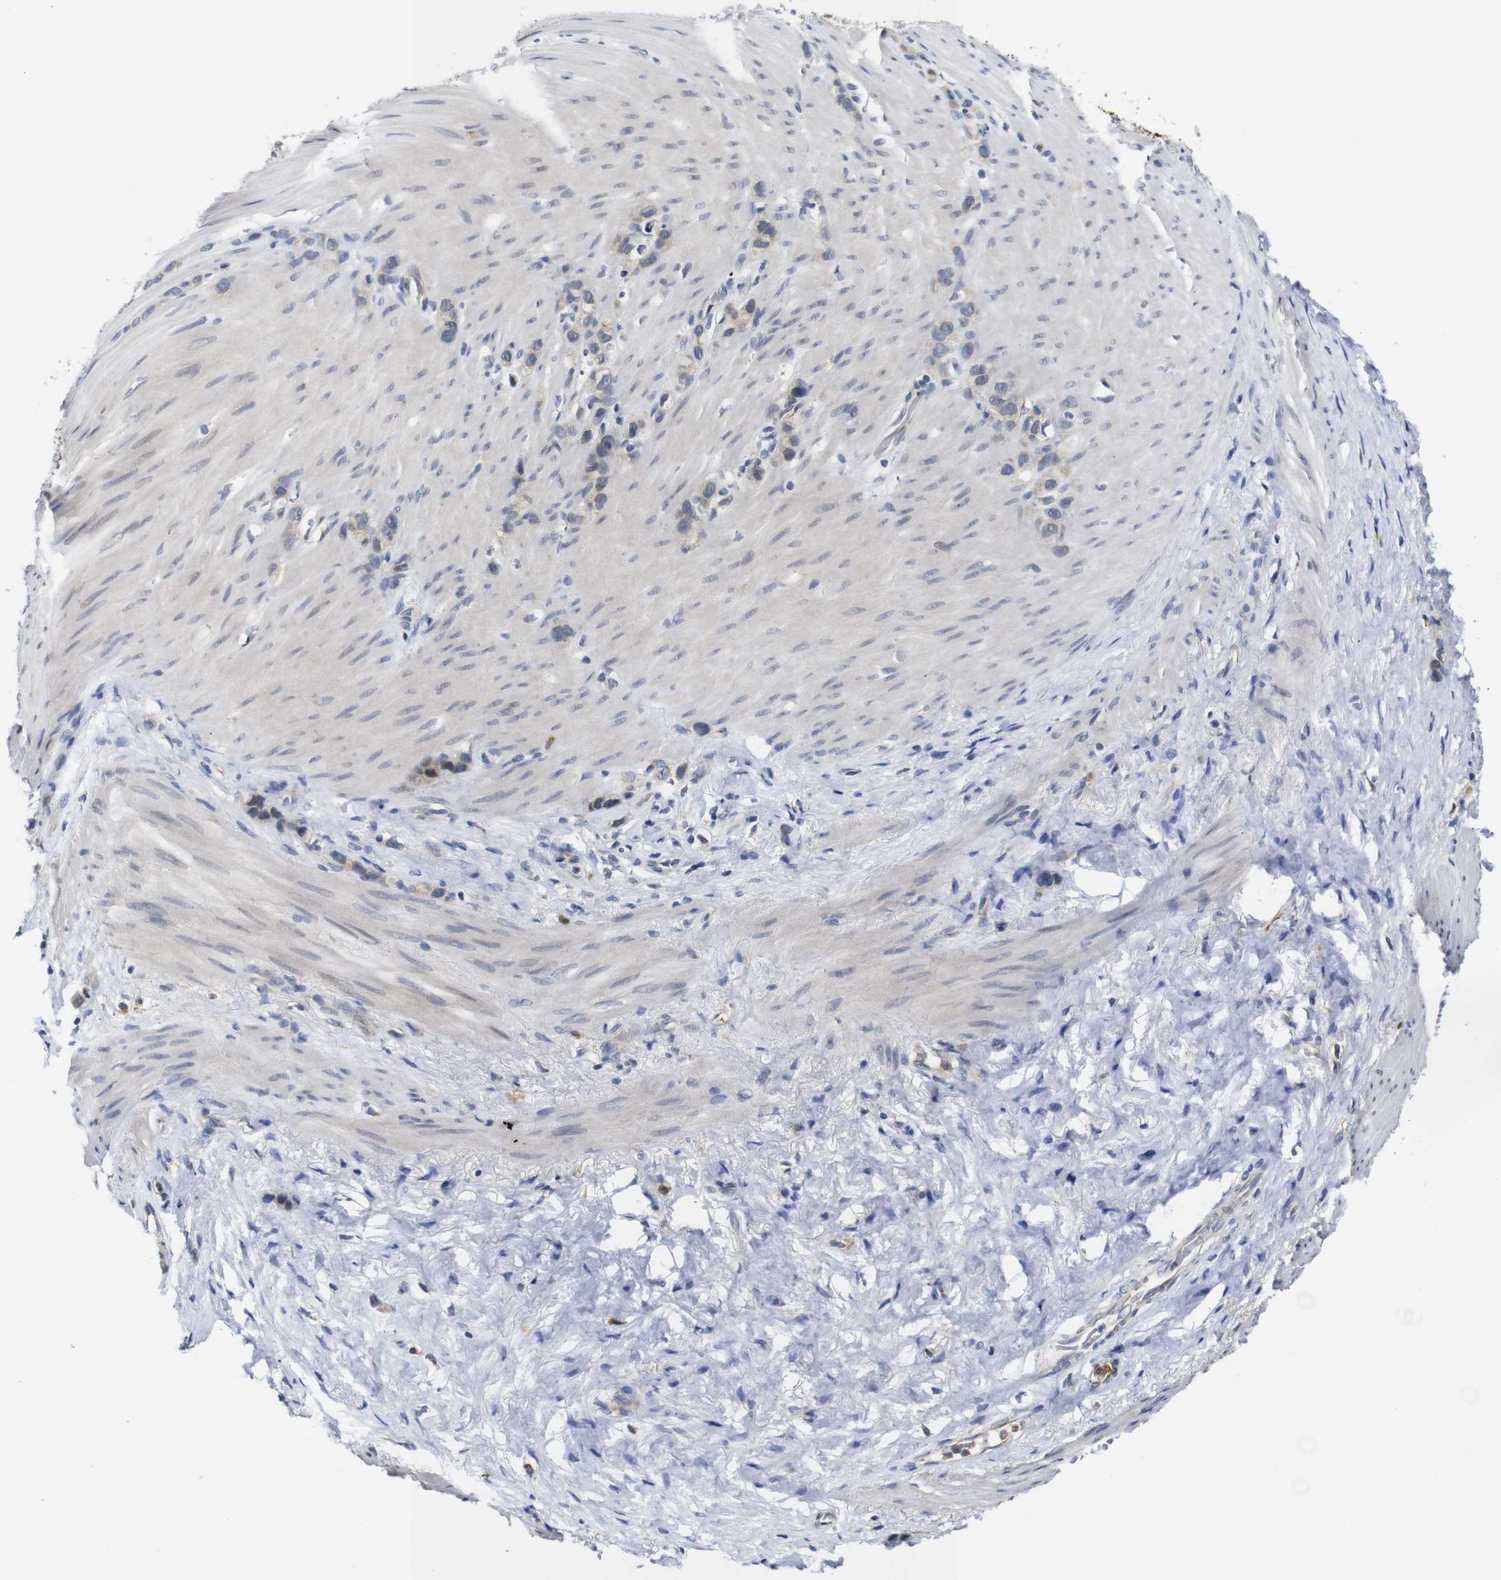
{"staining": {"intensity": "weak", "quantity": ">75%", "location": "cytoplasmic/membranous"}, "tissue": "stomach cancer", "cell_type": "Tumor cells", "image_type": "cancer", "snomed": [{"axis": "morphology", "description": "Normal tissue, NOS"}, {"axis": "morphology", "description": "Adenocarcinoma, NOS"}, {"axis": "morphology", "description": "Adenocarcinoma, High grade"}, {"axis": "topography", "description": "Stomach, upper"}, {"axis": "topography", "description": "Stomach"}], "caption": "Immunohistochemistry (IHC) image of adenocarcinoma (stomach) stained for a protein (brown), which displays low levels of weak cytoplasmic/membranous positivity in about >75% of tumor cells.", "gene": "FURIN", "patient": {"sex": "female", "age": 65}}